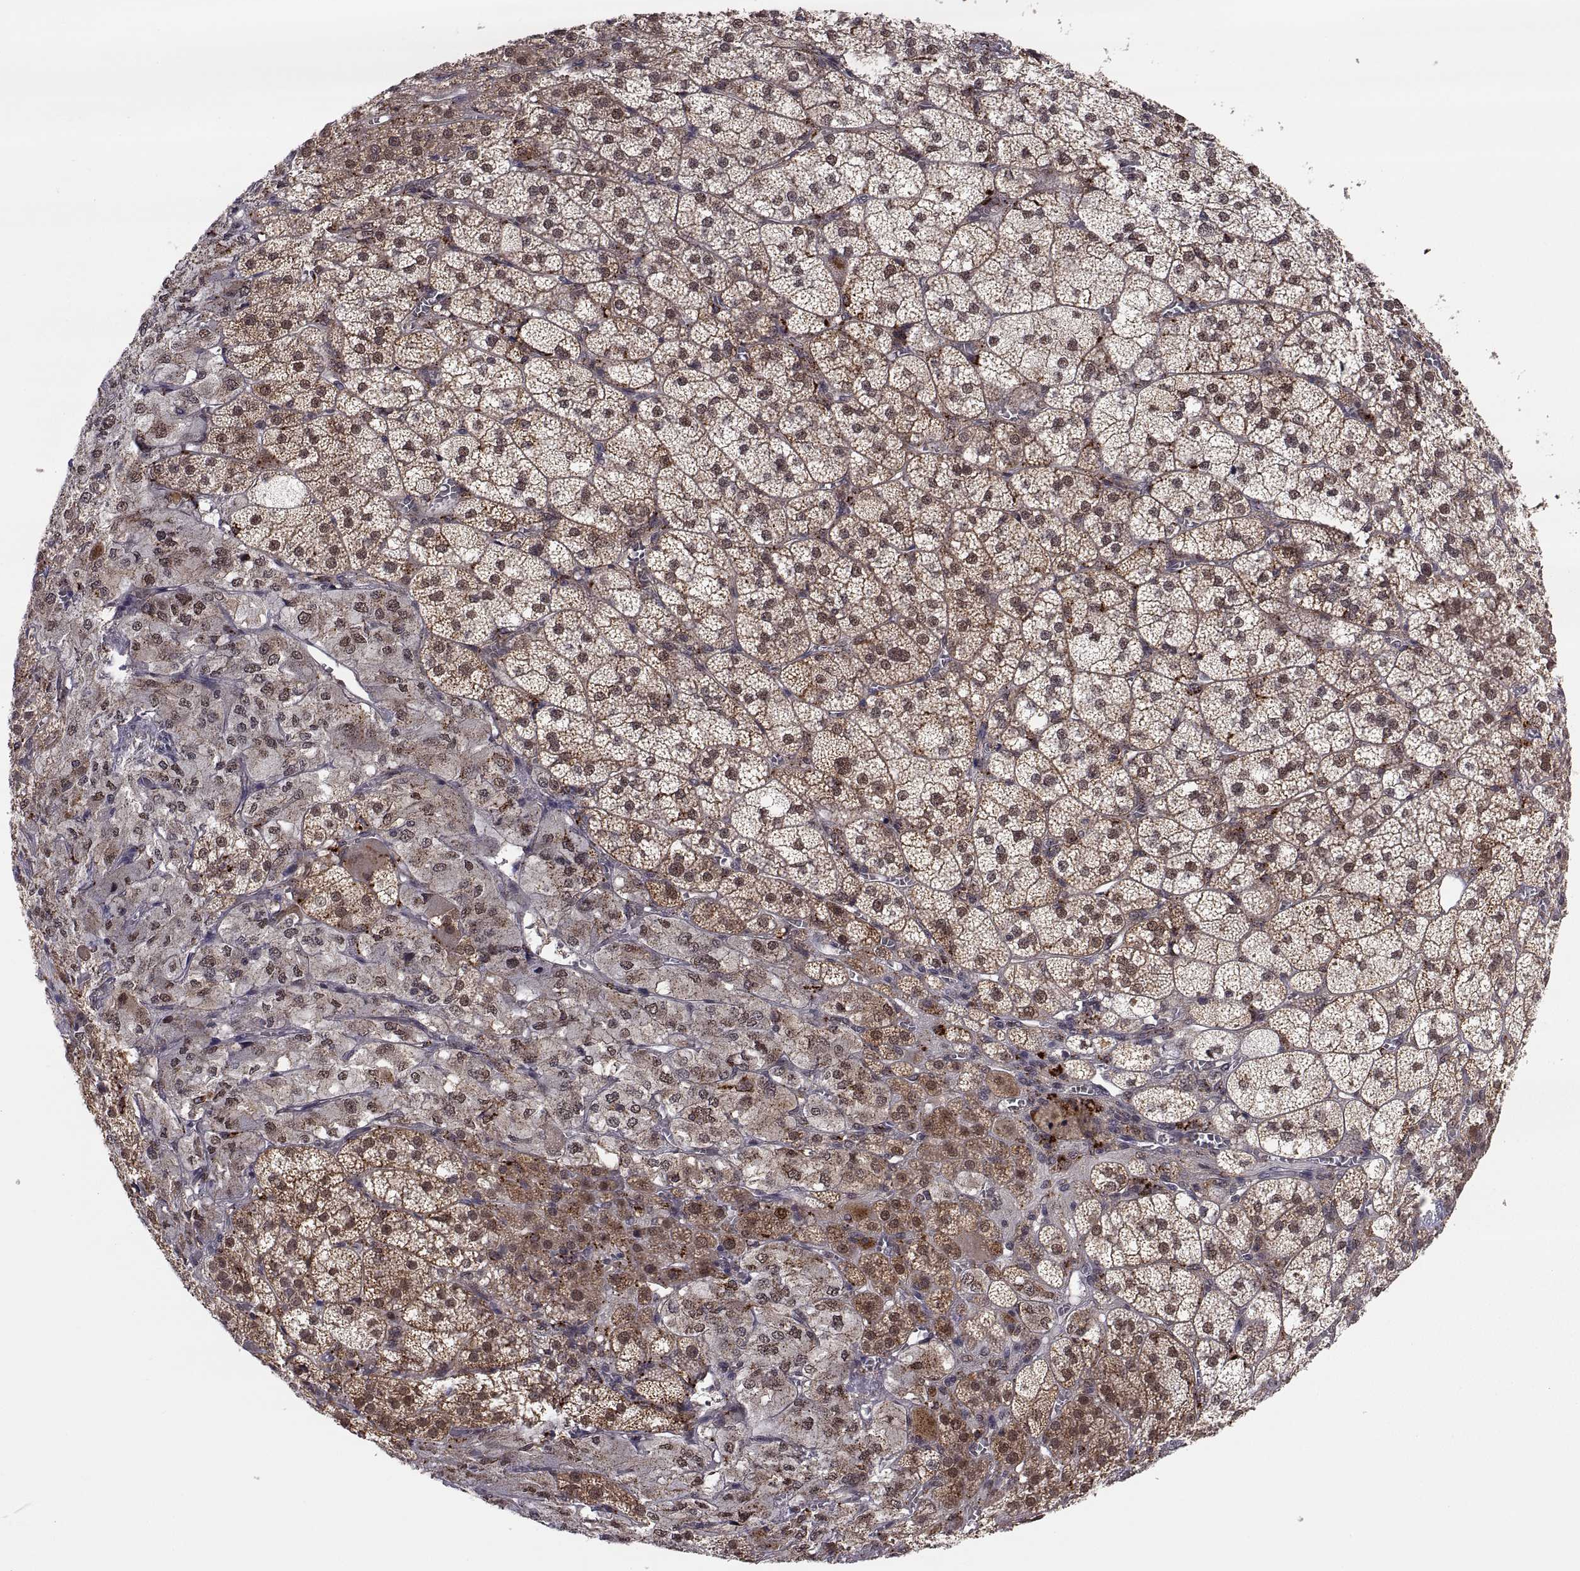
{"staining": {"intensity": "strong", "quantity": "25%-75%", "location": "cytoplasmic/membranous,nuclear"}, "tissue": "adrenal gland", "cell_type": "Glandular cells", "image_type": "normal", "snomed": [{"axis": "morphology", "description": "Normal tissue, NOS"}, {"axis": "topography", "description": "Adrenal gland"}], "caption": "The image reveals immunohistochemical staining of benign adrenal gland. There is strong cytoplasmic/membranous,nuclear staining is present in approximately 25%-75% of glandular cells.", "gene": "PSMC2", "patient": {"sex": "female", "age": 60}}